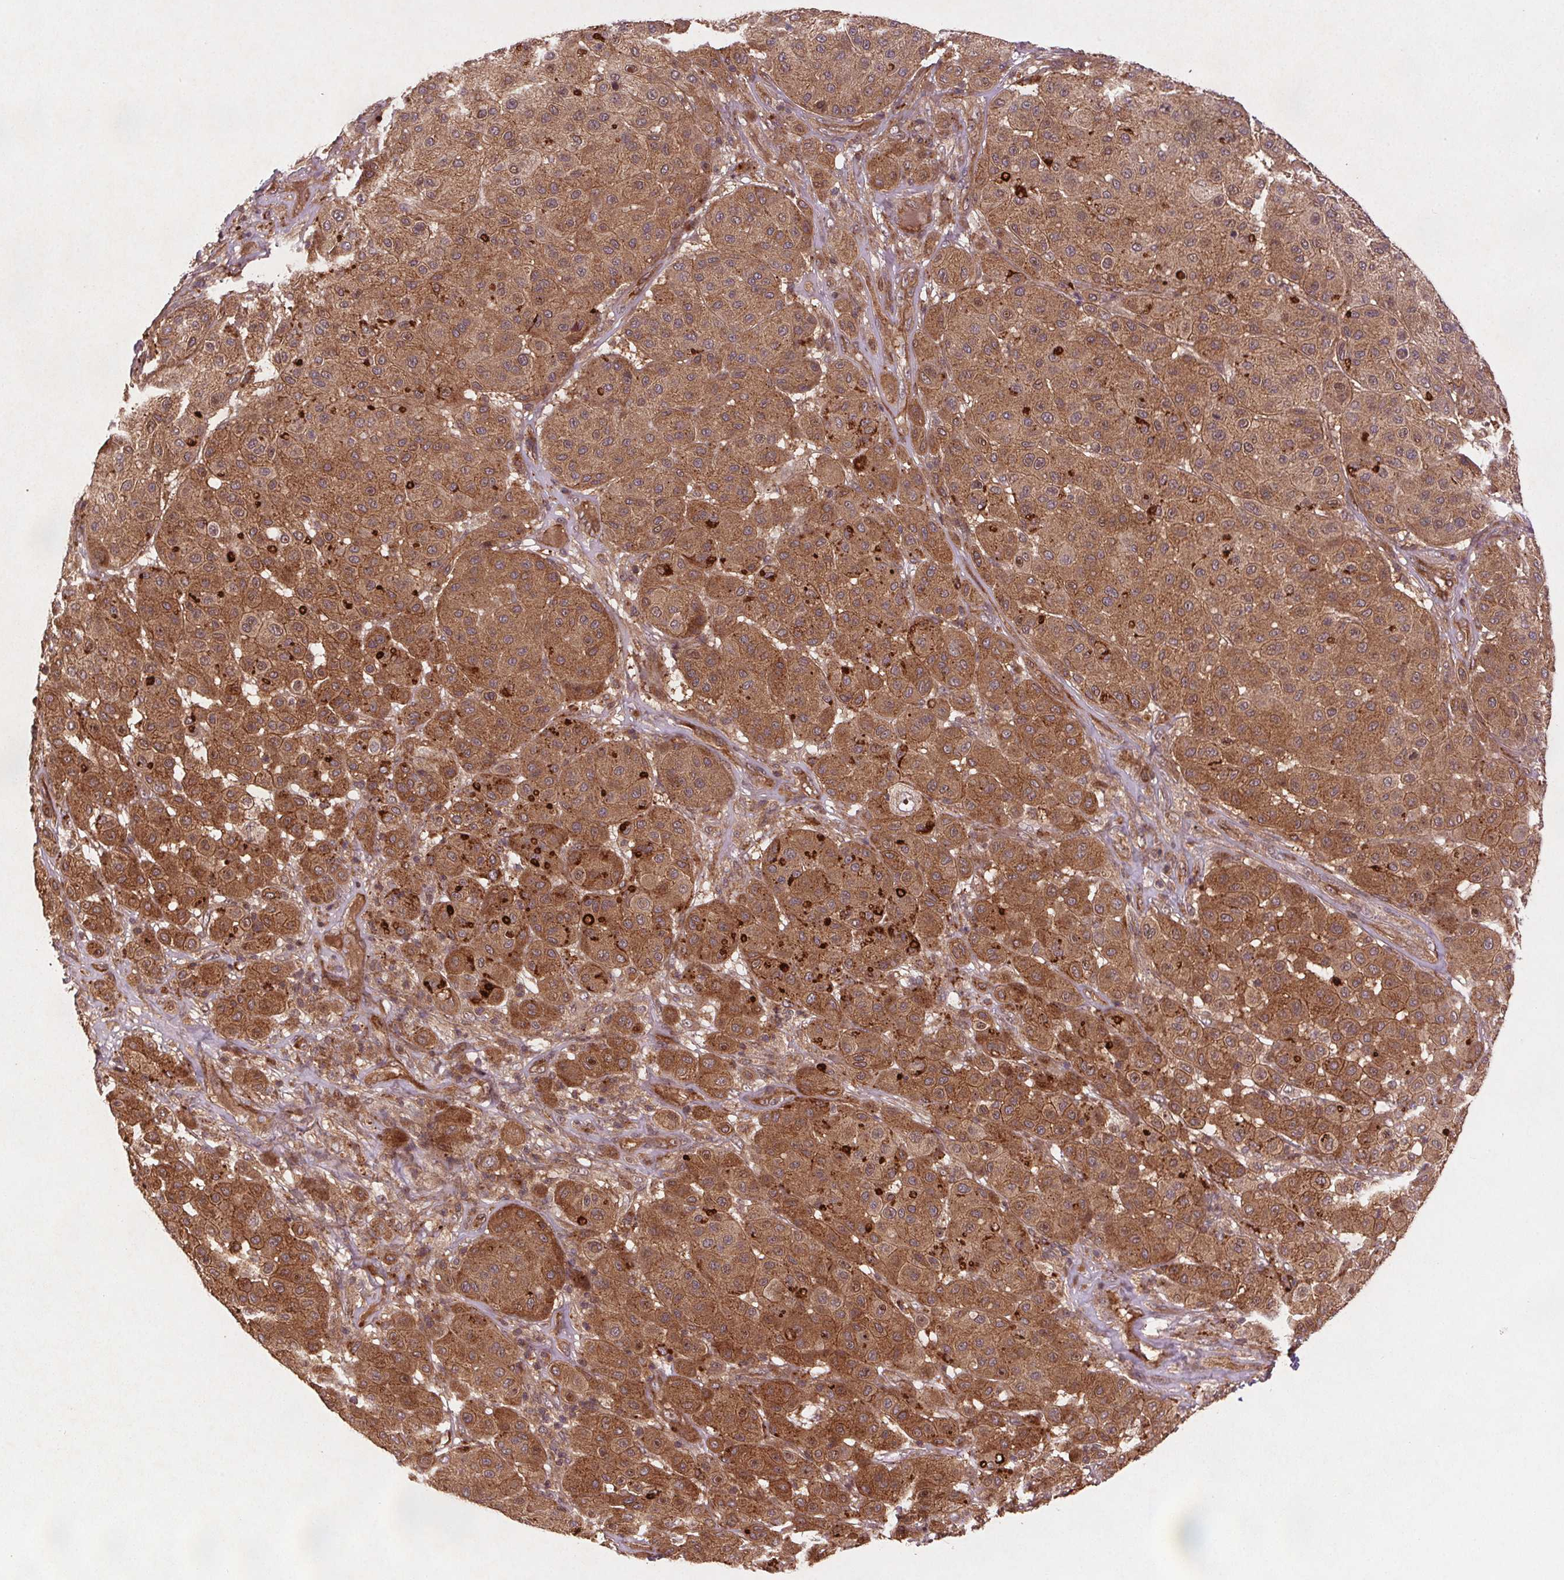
{"staining": {"intensity": "moderate", "quantity": ">75%", "location": "cytoplasmic/membranous"}, "tissue": "melanoma", "cell_type": "Tumor cells", "image_type": "cancer", "snomed": [{"axis": "morphology", "description": "Malignant melanoma, Metastatic site"}, {"axis": "topography", "description": "Smooth muscle"}], "caption": "Immunohistochemistry (IHC) of melanoma demonstrates medium levels of moderate cytoplasmic/membranous expression in approximately >75% of tumor cells. Nuclei are stained in blue.", "gene": "SEC14L2", "patient": {"sex": "male", "age": 41}}